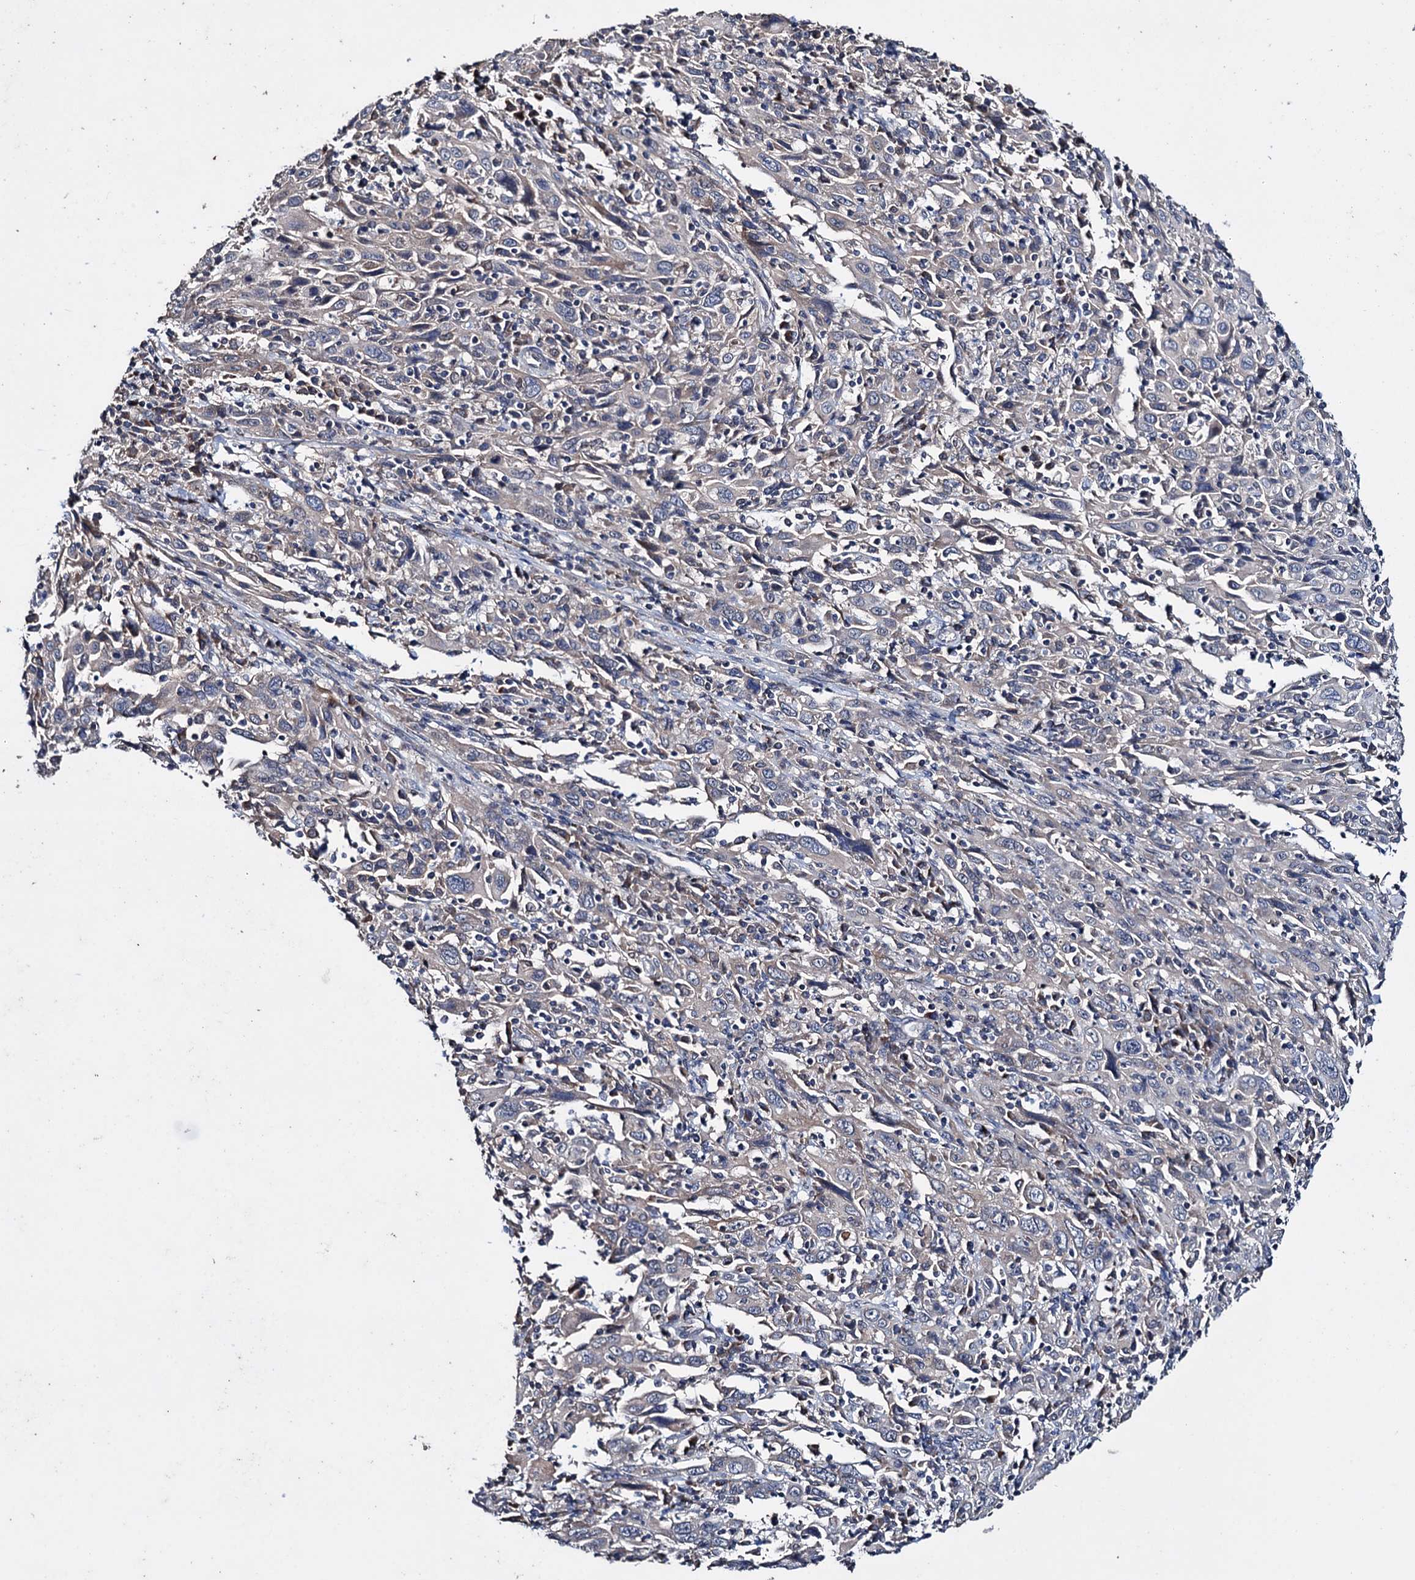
{"staining": {"intensity": "negative", "quantity": "none", "location": "none"}, "tissue": "cervical cancer", "cell_type": "Tumor cells", "image_type": "cancer", "snomed": [{"axis": "morphology", "description": "Squamous cell carcinoma, NOS"}, {"axis": "topography", "description": "Cervix"}], "caption": "Micrograph shows no significant protein staining in tumor cells of cervical squamous cell carcinoma. Brightfield microscopy of immunohistochemistry (IHC) stained with DAB (3,3'-diaminobenzidine) (brown) and hematoxylin (blue), captured at high magnification.", "gene": "CLPB", "patient": {"sex": "female", "age": 46}}